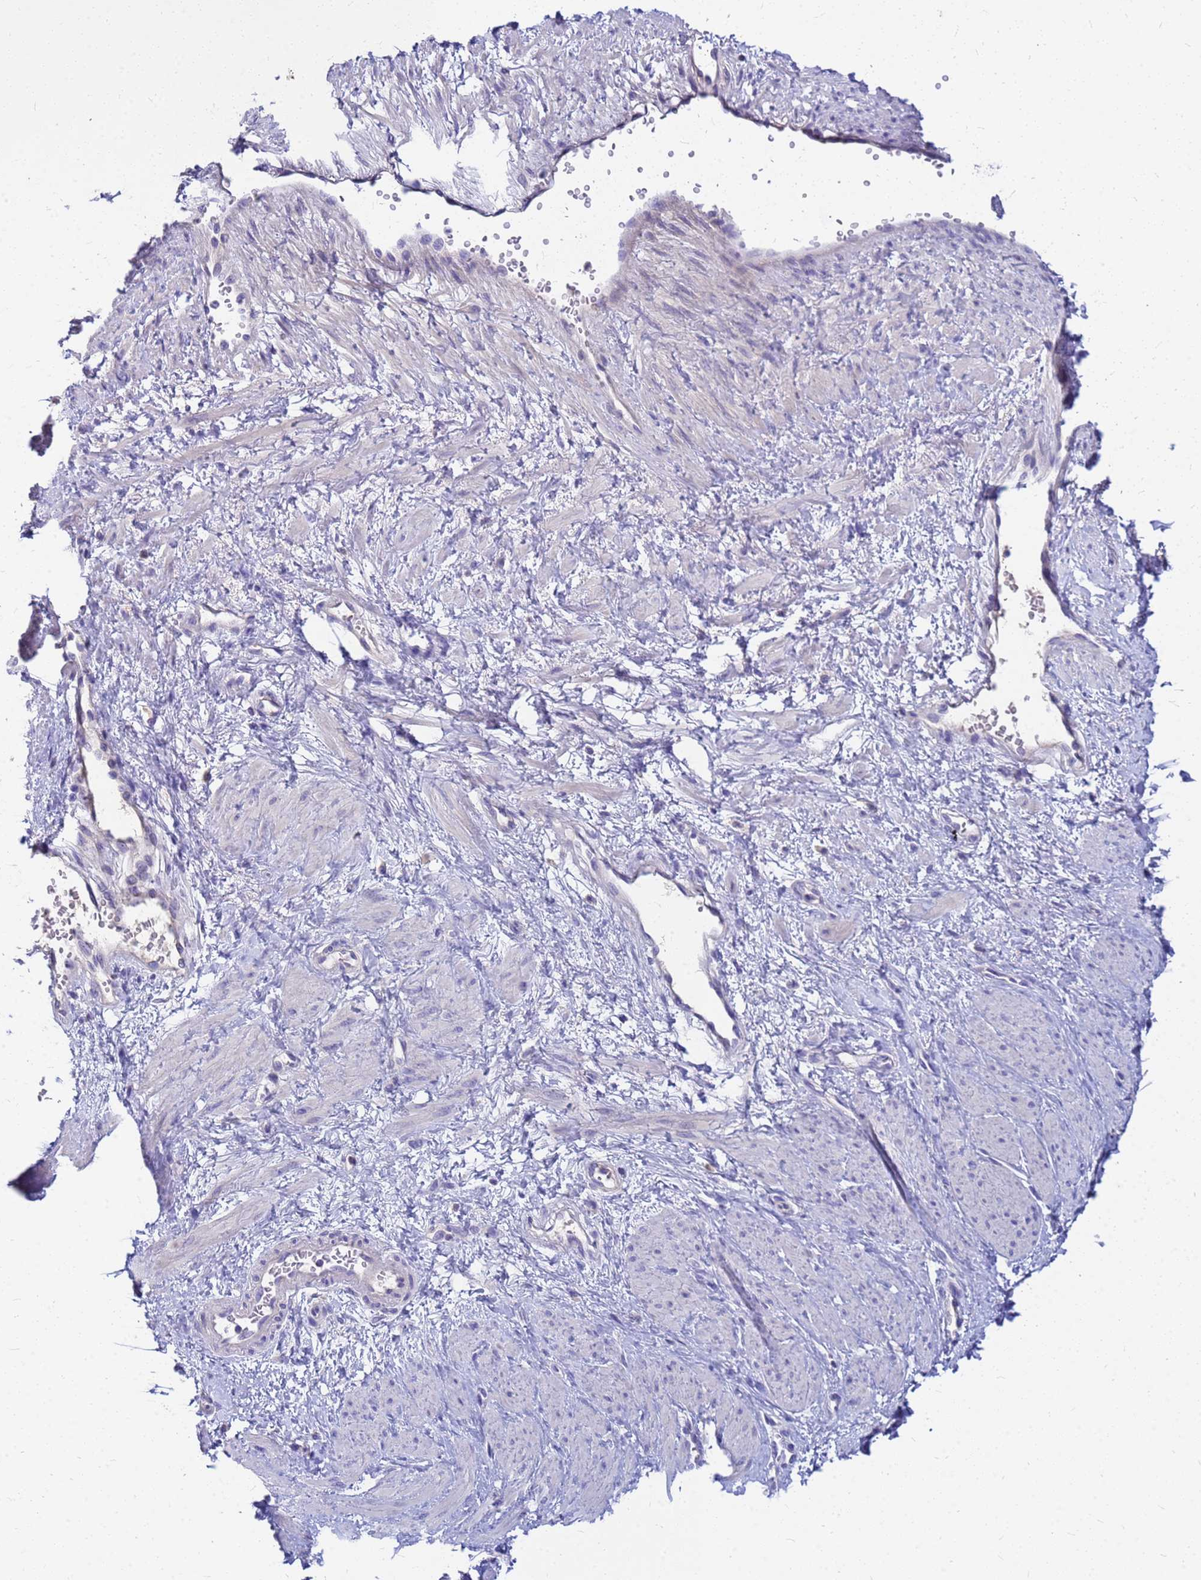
{"staining": {"intensity": "negative", "quantity": "none", "location": "none"}, "tissue": "smooth muscle", "cell_type": "Smooth muscle cells", "image_type": "normal", "snomed": [{"axis": "morphology", "description": "Normal tissue, NOS"}, {"axis": "topography", "description": "Smooth muscle"}, {"axis": "topography", "description": "Uterus"}], "caption": "The immunohistochemistry (IHC) histopathology image has no significant expression in smooth muscle cells of smooth muscle.", "gene": "DPRX", "patient": {"sex": "female", "age": 39}}